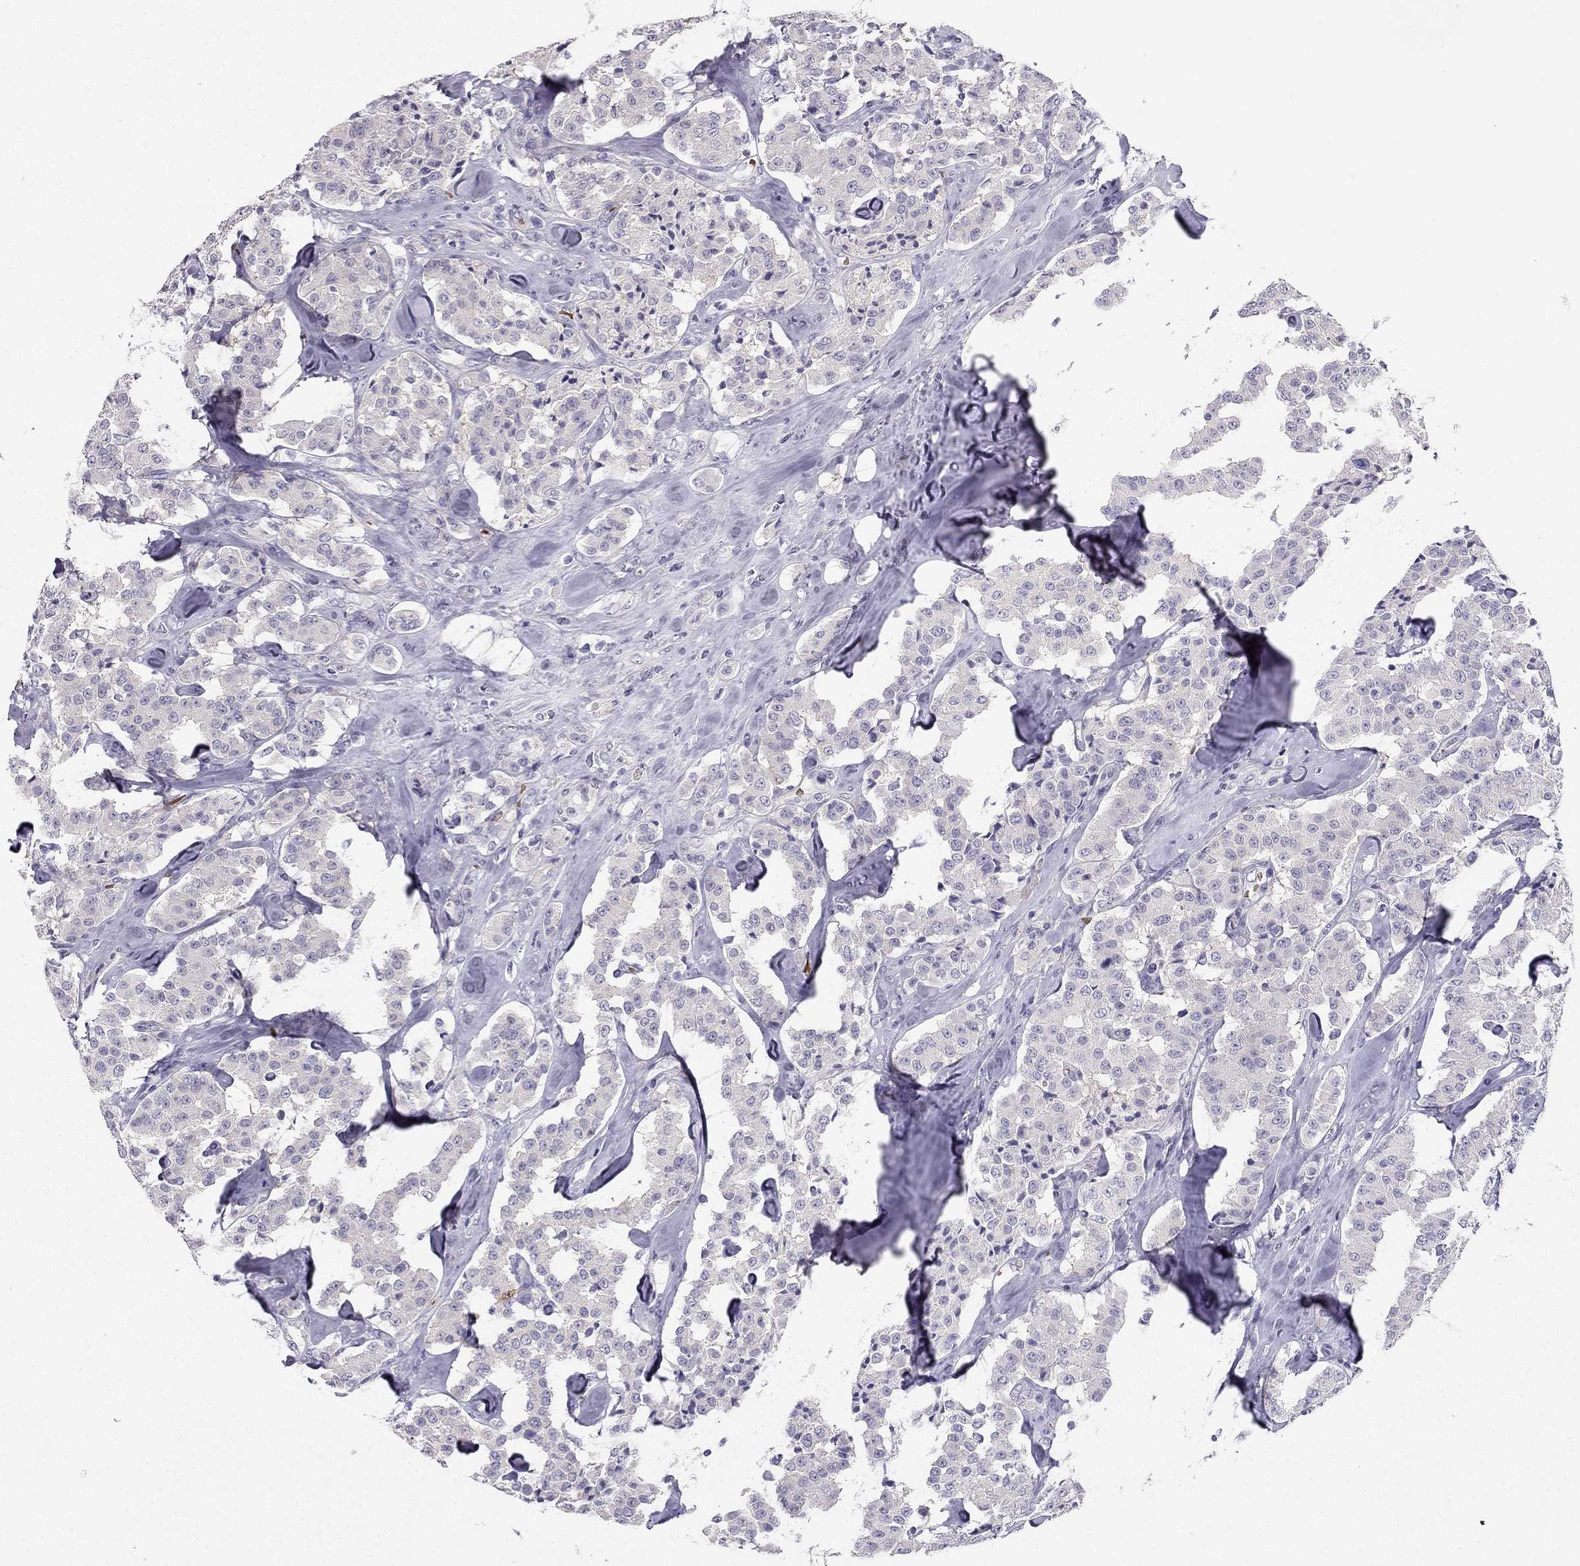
{"staining": {"intensity": "negative", "quantity": "none", "location": "none"}, "tissue": "carcinoid", "cell_type": "Tumor cells", "image_type": "cancer", "snomed": [{"axis": "morphology", "description": "Carcinoid, malignant, NOS"}, {"axis": "topography", "description": "Pancreas"}], "caption": "Malignant carcinoid was stained to show a protein in brown. There is no significant expression in tumor cells. Brightfield microscopy of immunohistochemistry (IHC) stained with DAB (3,3'-diaminobenzidine) (brown) and hematoxylin (blue), captured at high magnification.", "gene": "RSPH14", "patient": {"sex": "male", "age": 41}}